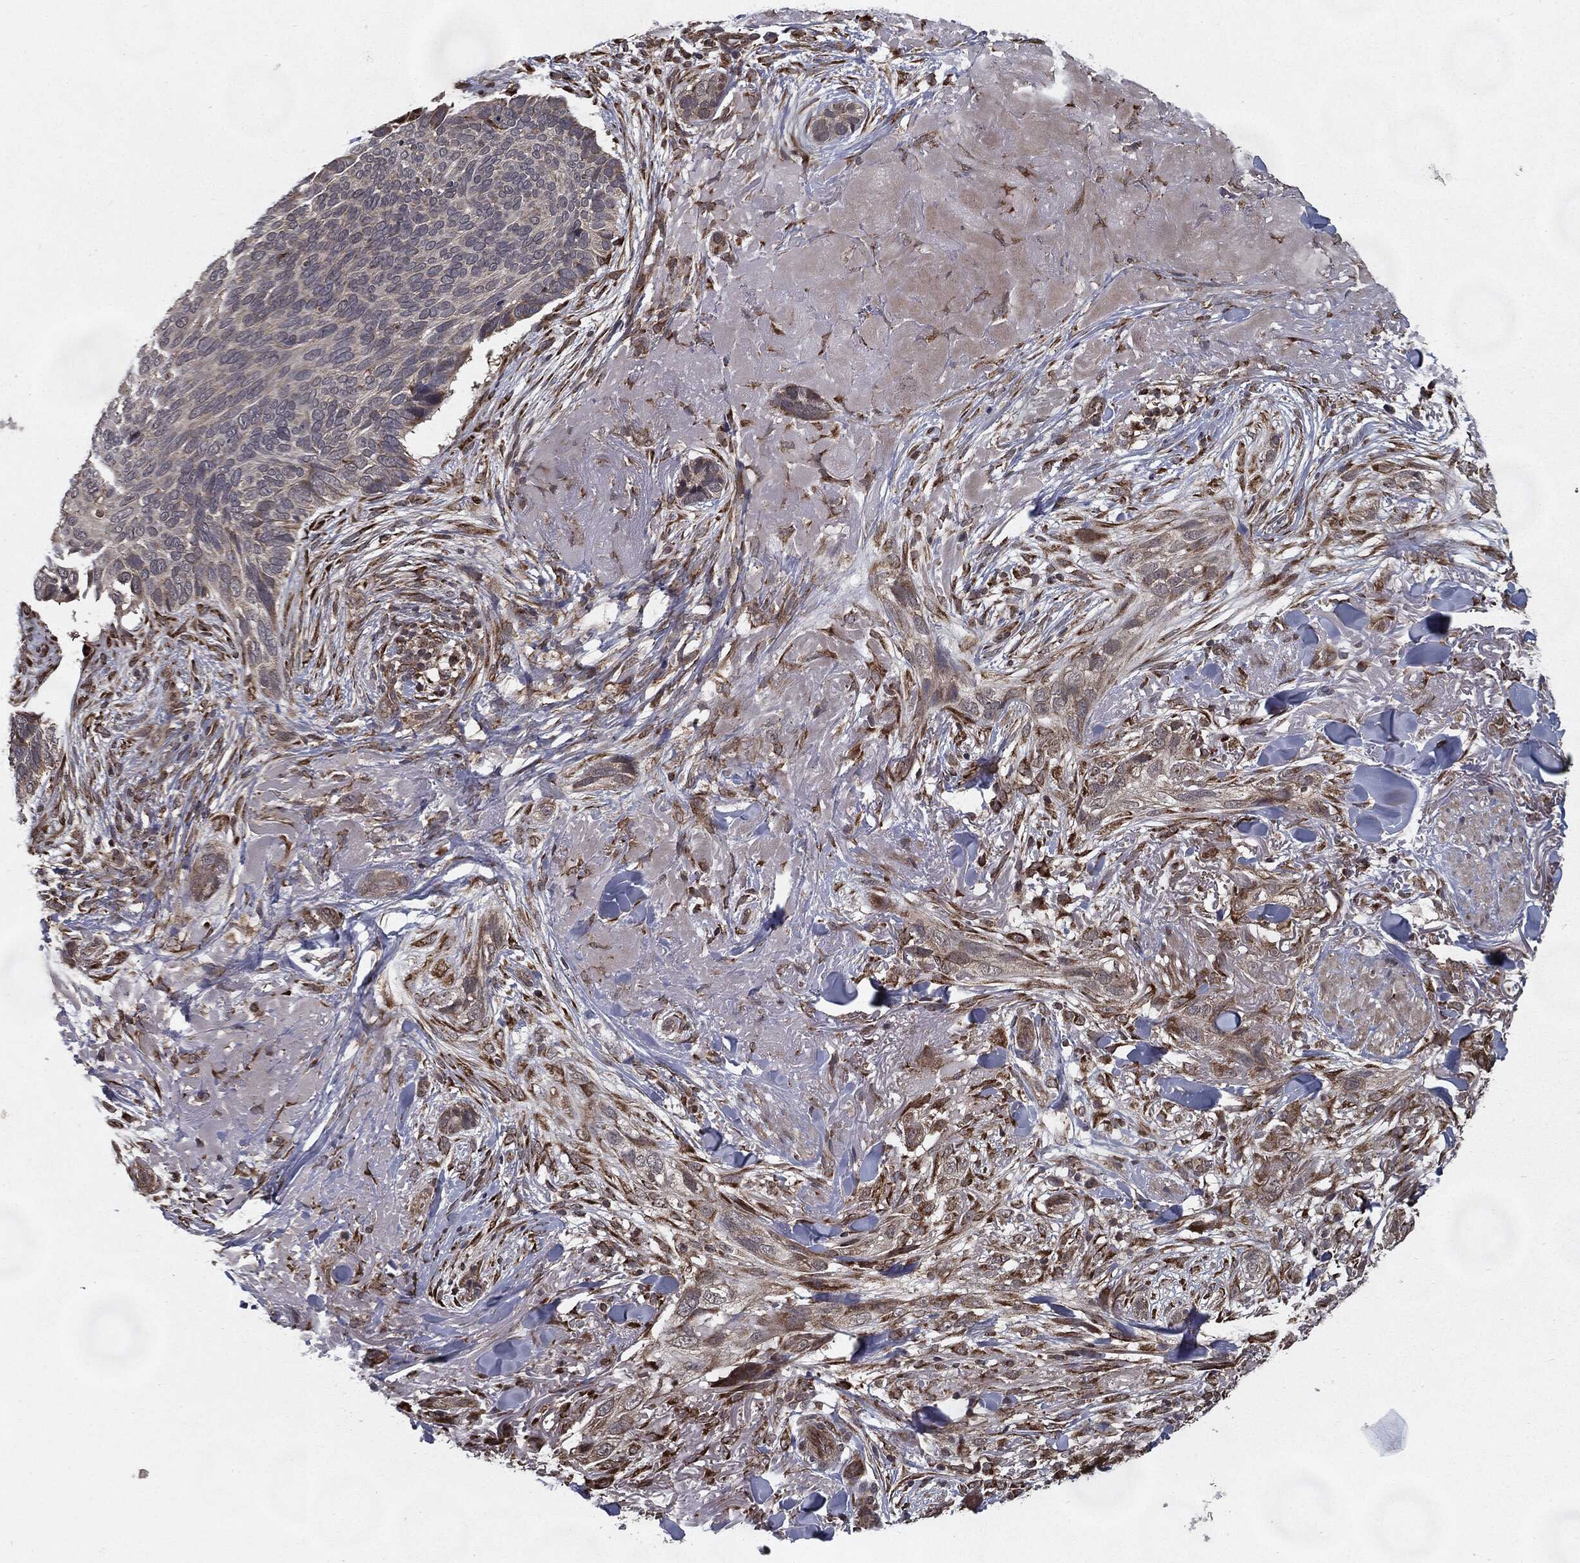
{"staining": {"intensity": "moderate", "quantity": "<25%", "location": "cytoplasmic/membranous"}, "tissue": "skin cancer", "cell_type": "Tumor cells", "image_type": "cancer", "snomed": [{"axis": "morphology", "description": "Basal cell carcinoma"}, {"axis": "topography", "description": "Skin"}], "caption": "Immunohistochemical staining of skin cancer (basal cell carcinoma) shows low levels of moderate cytoplasmic/membranous protein staining in about <25% of tumor cells.", "gene": "HDAC5", "patient": {"sex": "male", "age": 91}}